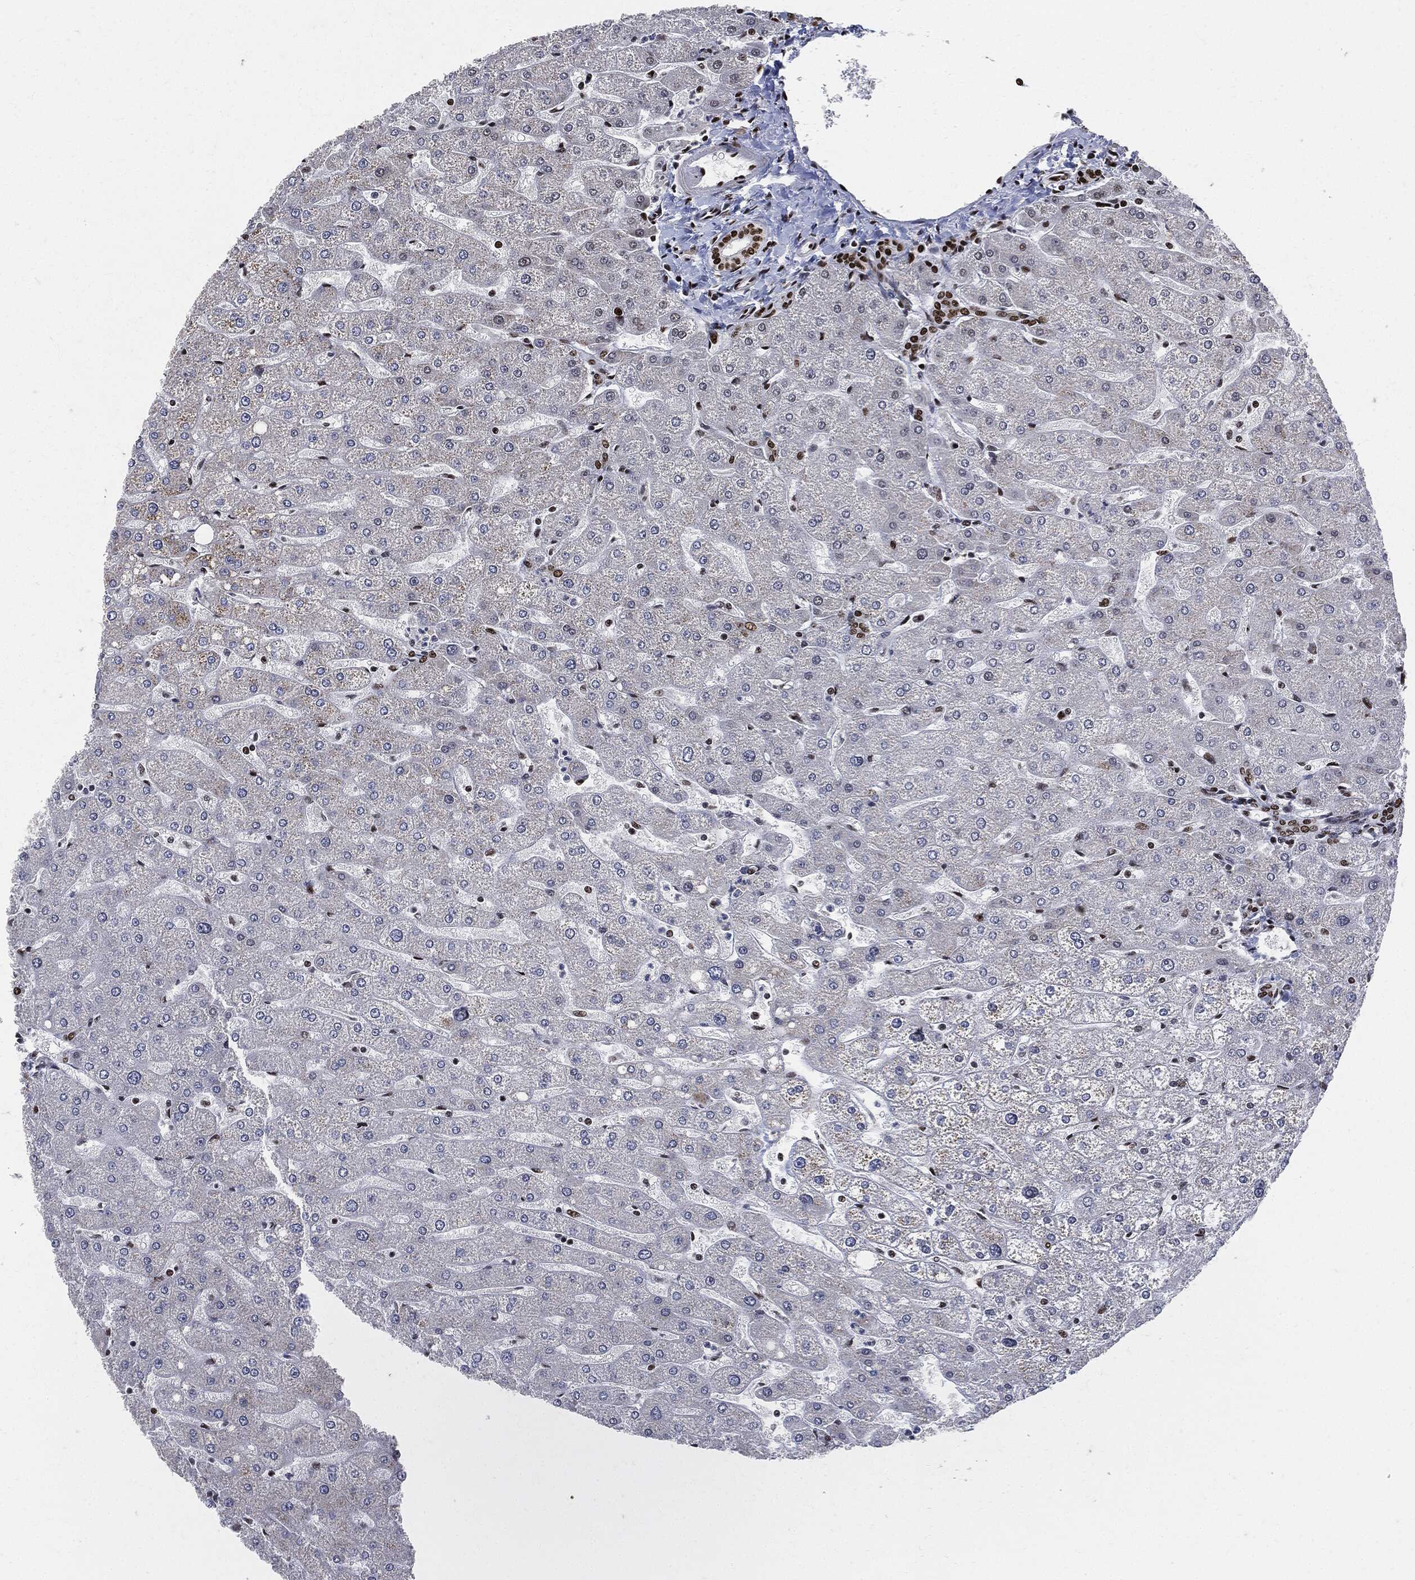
{"staining": {"intensity": "strong", "quantity": ">75%", "location": "nuclear"}, "tissue": "liver", "cell_type": "Cholangiocytes", "image_type": "normal", "snomed": [{"axis": "morphology", "description": "Normal tissue, NOS"}, {"axis": "topography", "description": "Liver"}], "caption": "A micrograph of human liver stained for a protein shows strong nuclear brown staining in cholangiocytes.", "gene": "RECQL", "patient": {"sex": "male", "age": 67}}